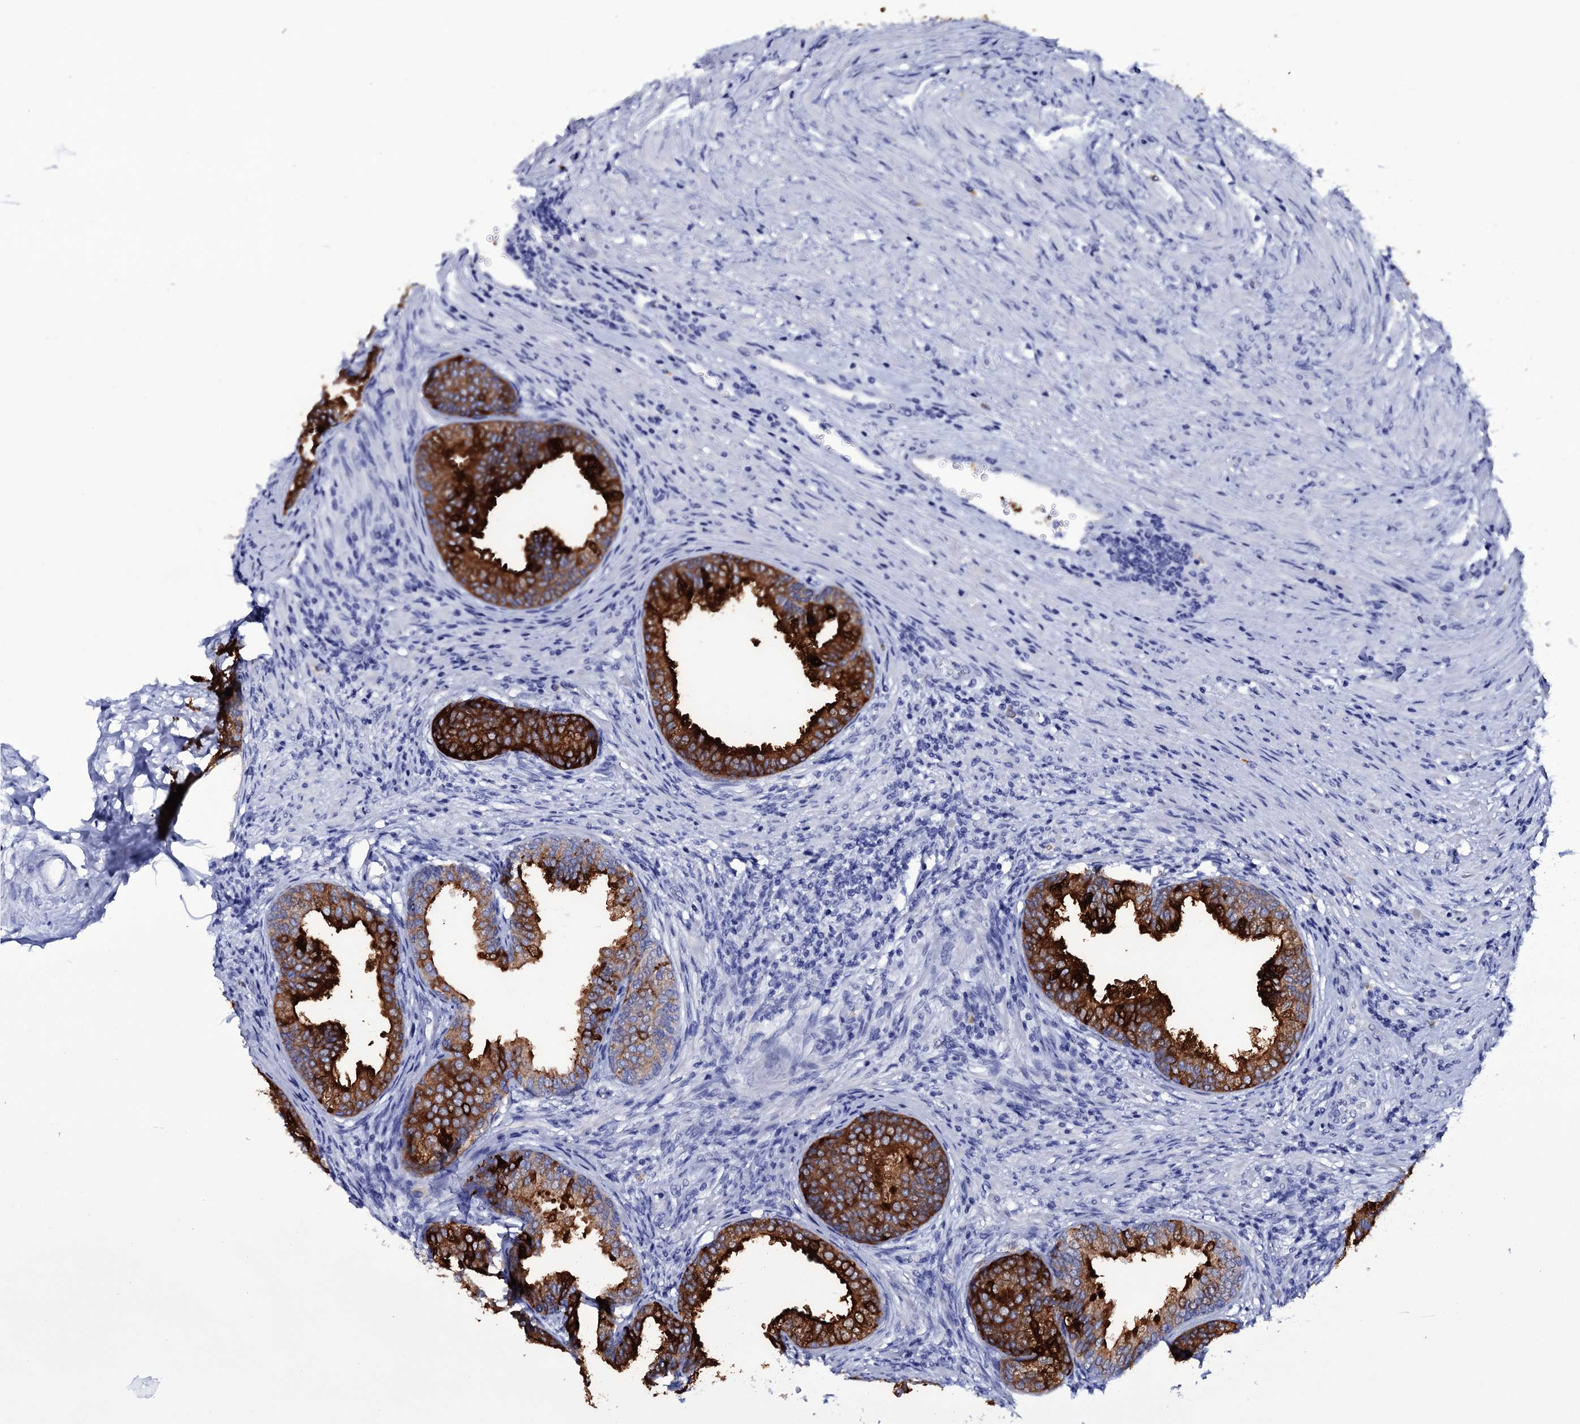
{"staining": {"intensity": "strong", "quantity": ">75%", "location": "cytoplasmic/membranous"}, "tissue": "prostate", "cell_type": "Glandular cells", "image_type": "normal", "snomed": [{"axis": "morphology", "description": "Normal tissue, NOS"}, {"axis": "topography", "description": "Prostate"}], "caption": "Immunohistochemistry (IHC) of normal human prostate displays high levels of strong cytoplasmic/membranous positivity in about >75% of glandular cells. (DAB IHC, brown staining for protein, blue staining for nuclei).", "gene": "ITPRID2", "patient": {"sex": "male", "age": 76}}